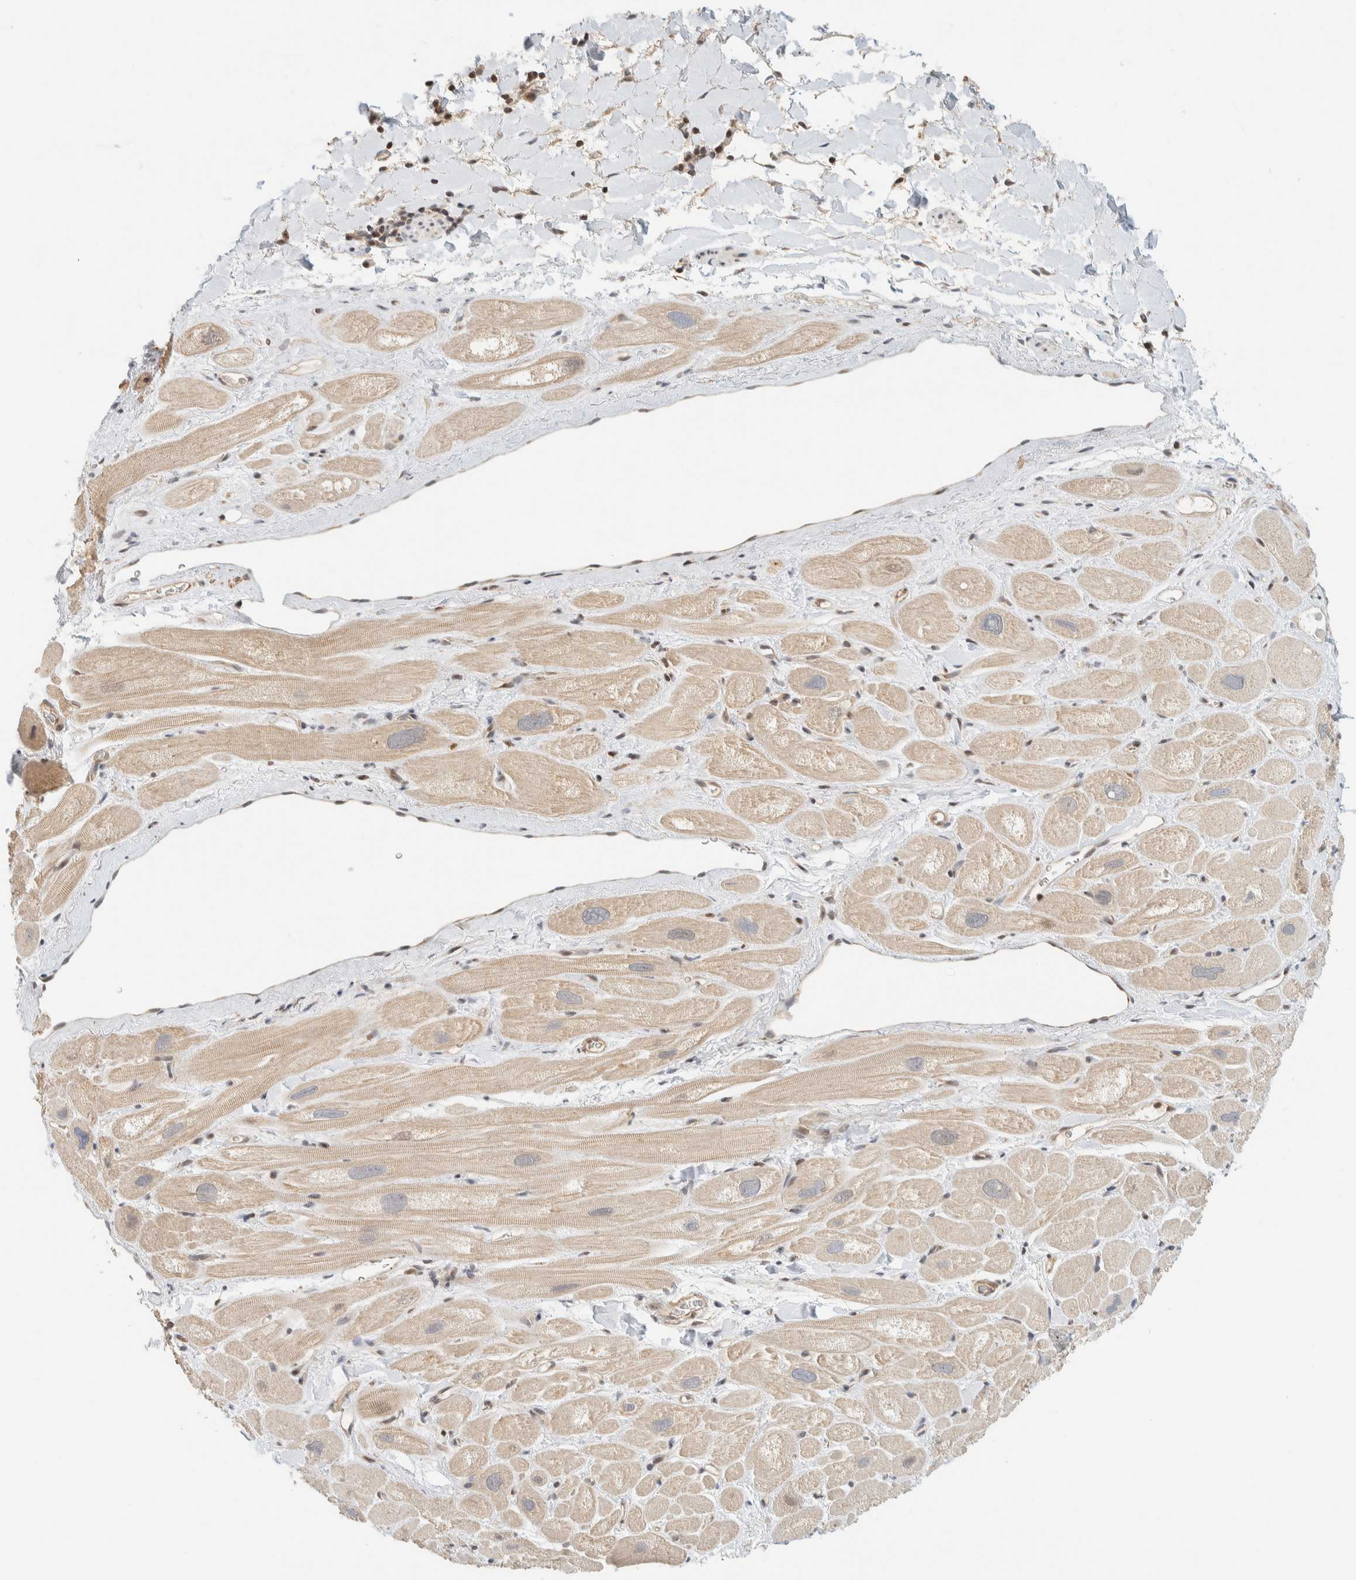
{"staining": {"intensity": "weak", "quantity": "25%-75%", "location": "cytoplasmic/membranous"}, "tissue": "heart muscle", "cell_type": "Cardiomyocytes", "image_type": "normal", "snomed": [{"axis": "morphology", "description": "Normal tissue, NOS"}, {"axis": "topography", "description": "Heart"}], "caption": "Cardiomyocytes reveal low levels of weak cytoplasmic/membranous positivity in approximately 25%-75% of cells in normal human heart muscle.", "gene": "ARFGEF1", "patient": {"sex": "male", "age": 49}}